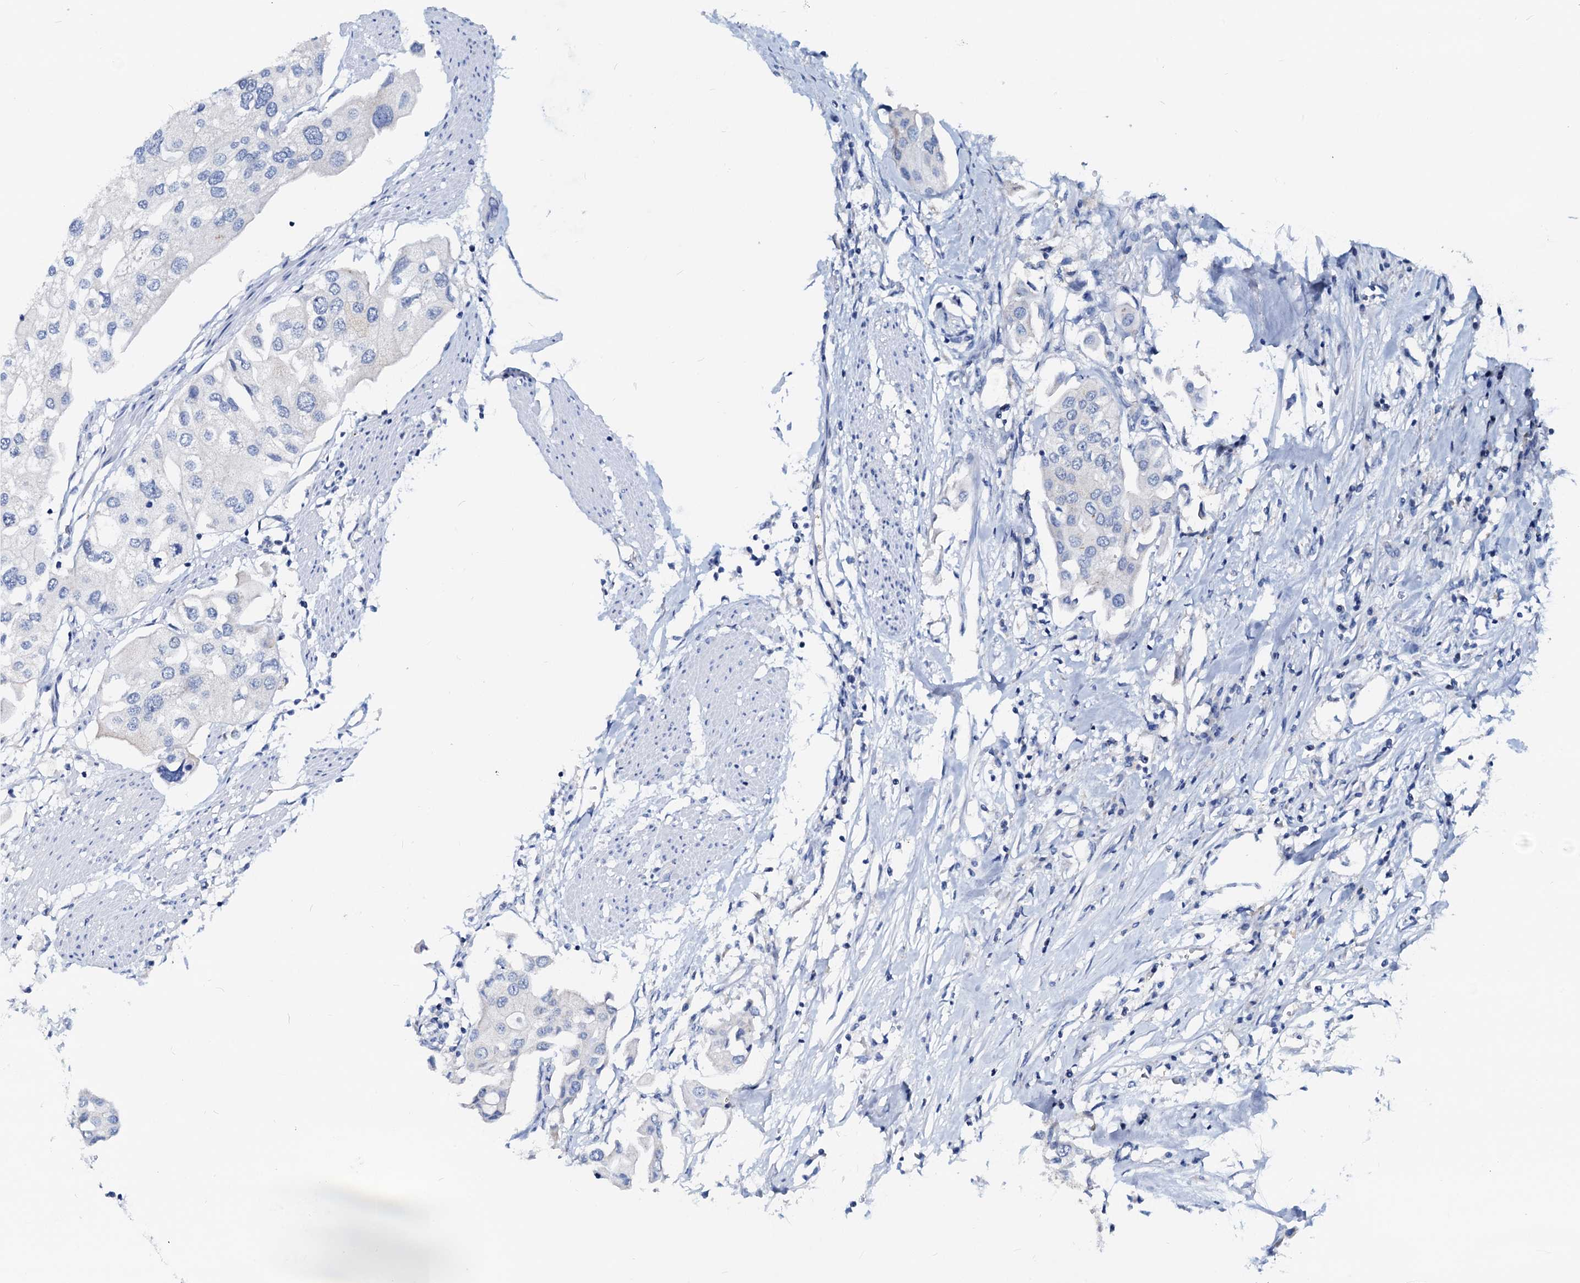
{"staining": {"intensity": "negative", "quantity": "none", "location": "none"}, "tissue": "urothelial cancer", "cell_type": "Tumor cells", "image_type": "cancer", "snomed": [{"axis": "morphology", "description": "Urothelial carcinoma, High grade"}, {"axis": "topography", "description": "Urinary bladder"}], "caption": "High magnification brightfield microscopy of urothelial carcinoma (high-grade) stained with DAB (3,3'-diaminobenzidine) (brown) and counterstained with hematoxylin (blue): tumor cells show no significant expression.", "gene": "PTGES3", "patient": {"sex": "male", "age": 64}}